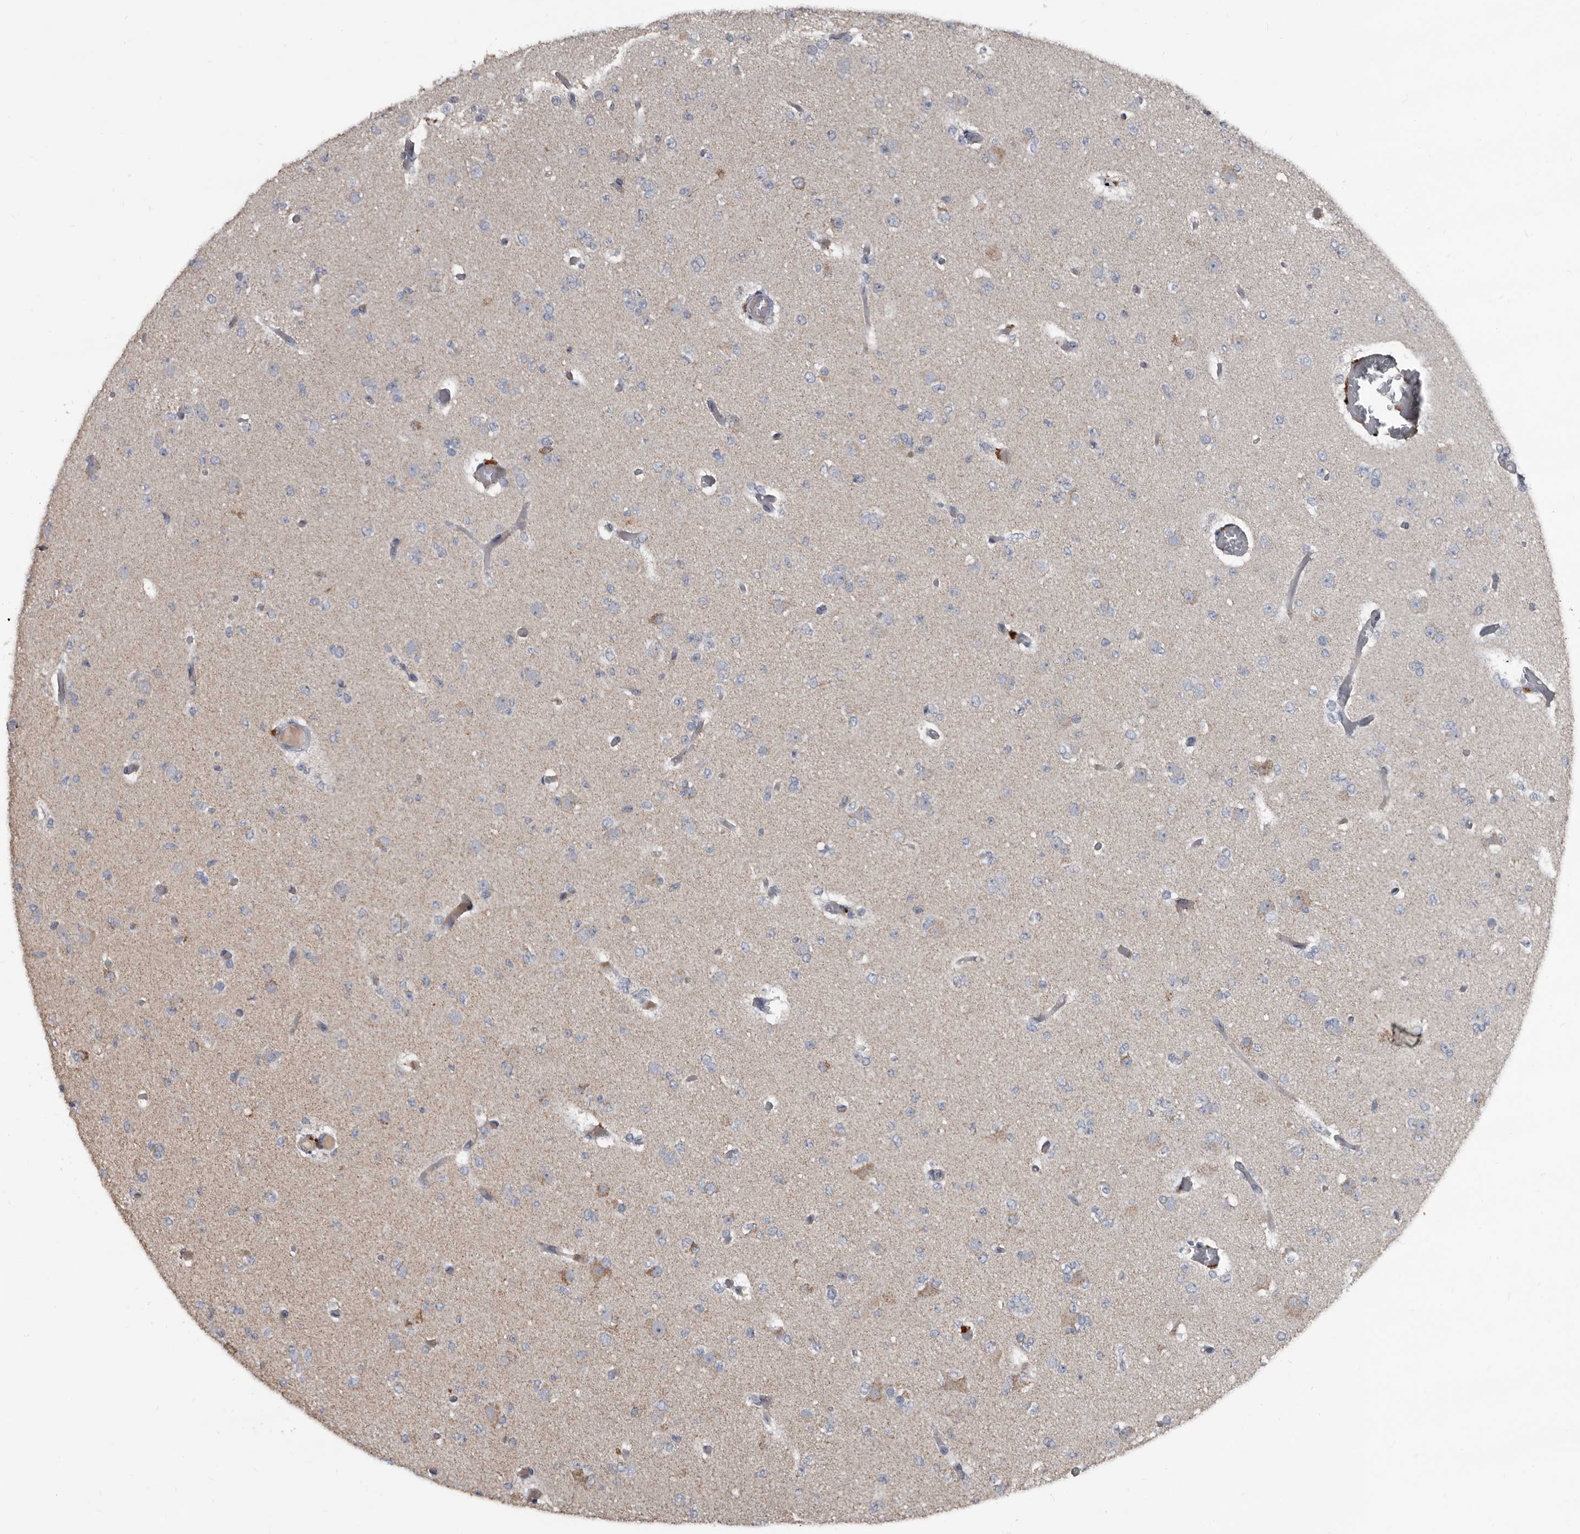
{"staining": {"intensity": "negative", "quantity": "none", "location": "none"}, "tissue": "glioma", "cell_type": "Tumor cells", "image_type": "cancer", "snomed": [{"axis": "morphology", "description": "Glioma, malignant, Low grade"}, {"axis": "topography", "description": "Brain"}], "caption": "IHC histopathology image of neoplastic tissue: glioma stained with DAB demonstrates no significant protein staining in tumor cells.", "gene": "GREB1", "patient": {"sex": "female", "age": 22}}